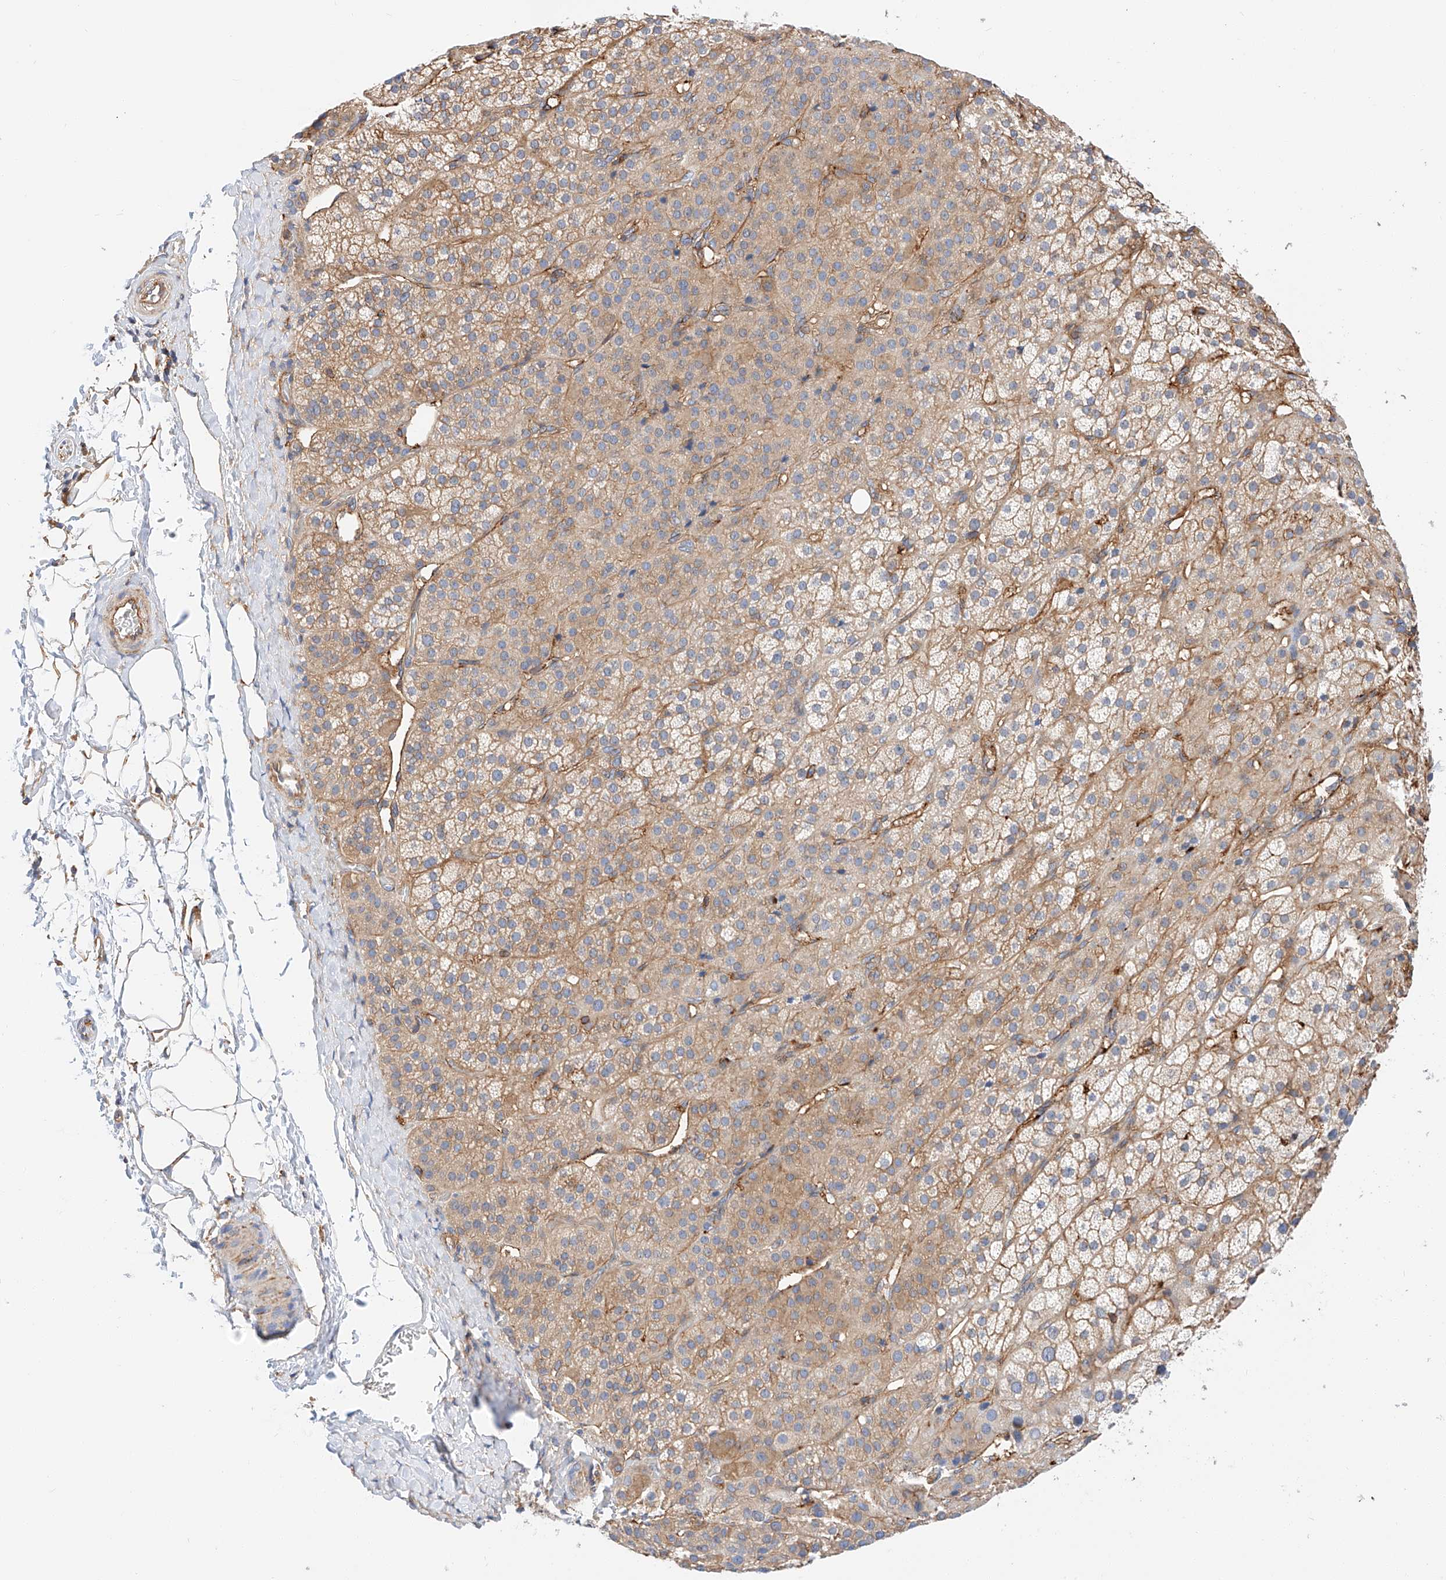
{"staining": {"intensity": "moderate", "quantity": "25%-75%", "location": "cytoplasmic/membranous"}, "tissue": "adrenal gland", "cell_type": "Glandular cells", "image_type": "normal", "snomed": [{"axis": "morphology", "description": "Normal tissue, NOS"}, {"axis": "topography", "description": "Adrenal gland"}], "caption": "DAB immunohistochemical staining of unremarkable adrenal gland displays moderate cytoplasmic/membranous protein expression in approximately 25%-75% of glandular cells.", "gene": "ENSG00000259132", "patient": {"sex": "female", "age": 57}}